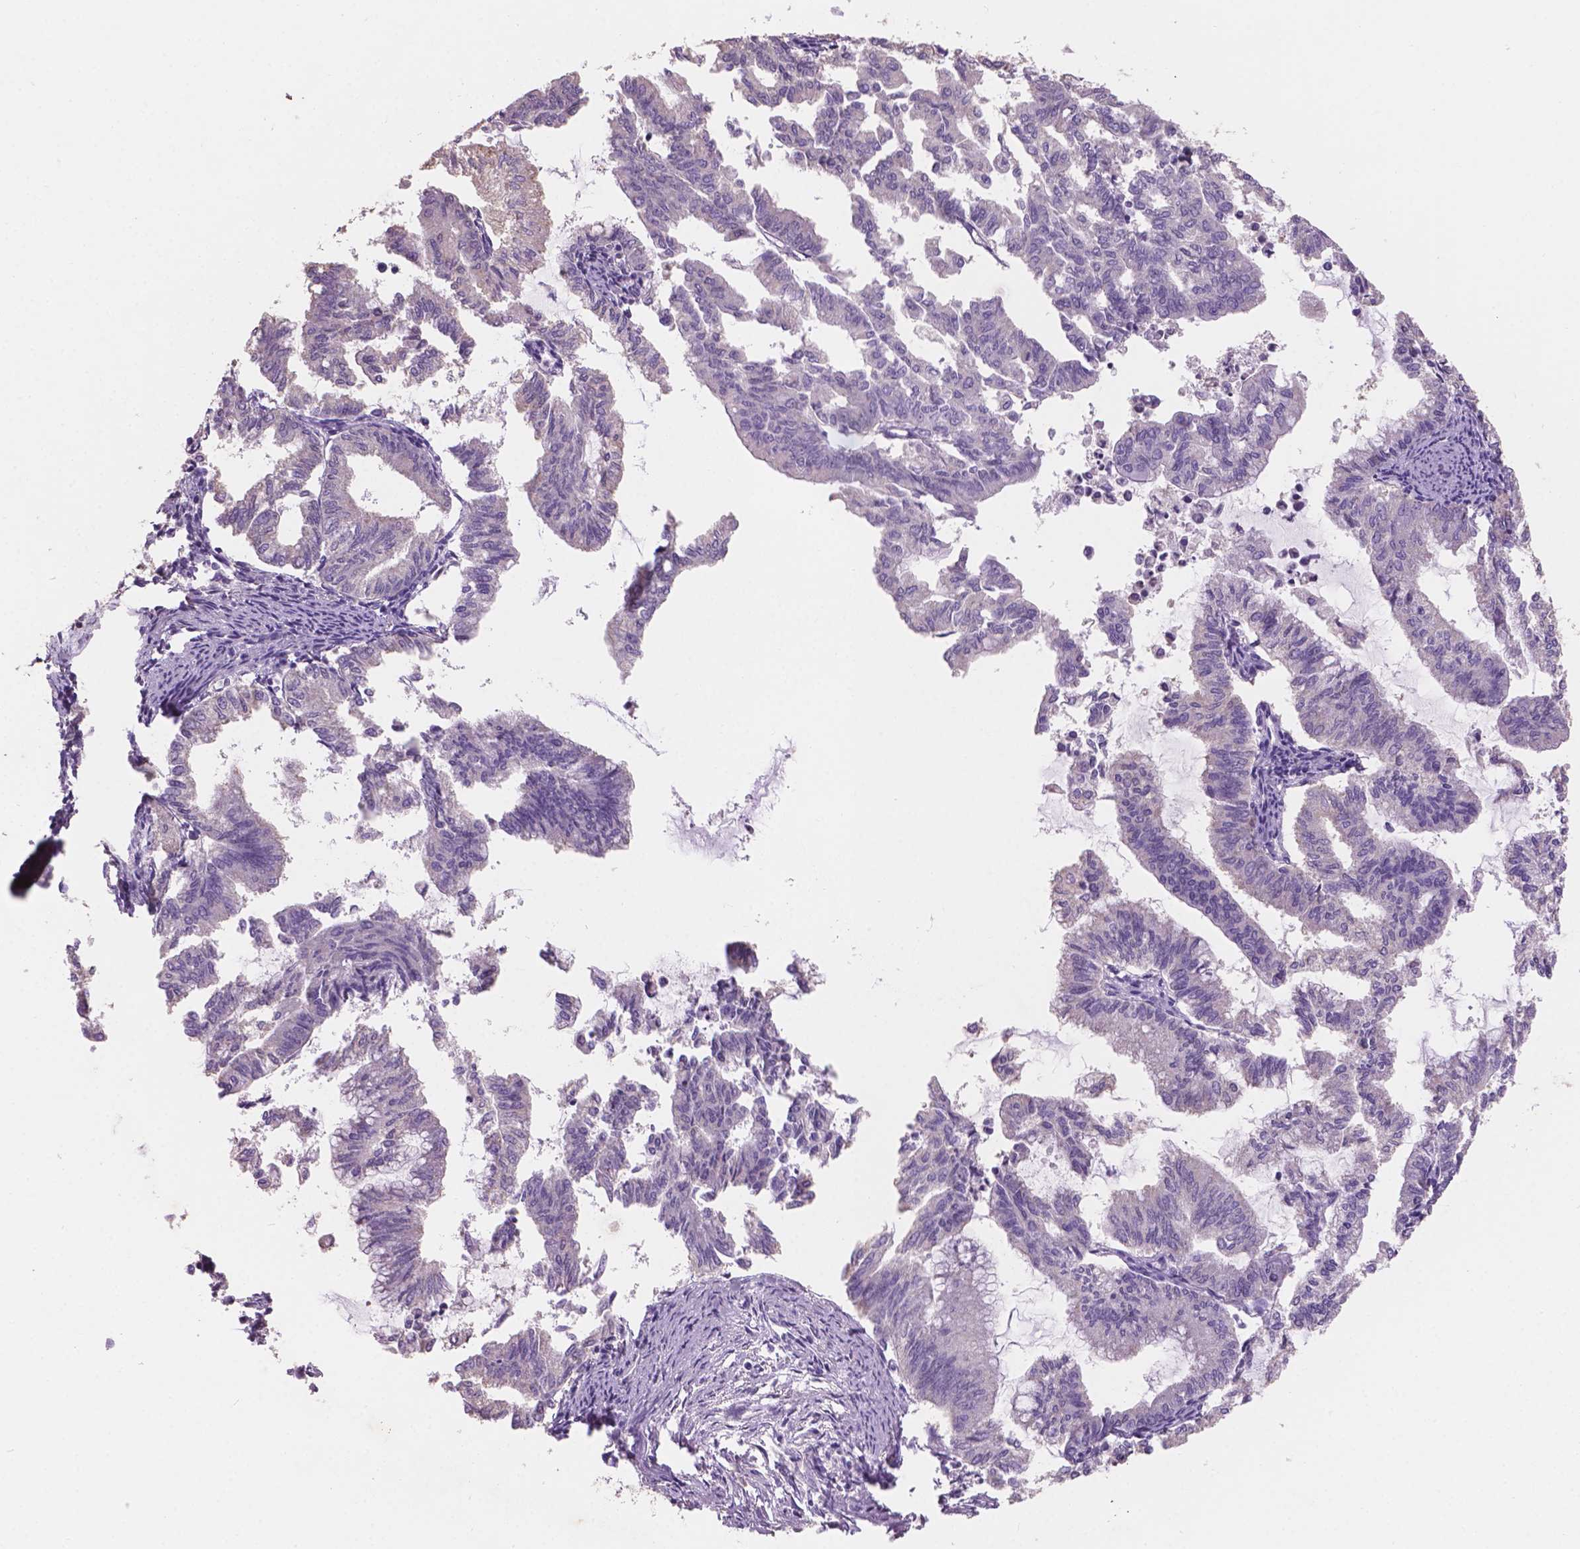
{"staining": {"intensity": "negative", "quantity": "none", "location": "none"}, "tissue": "endometrial cancer", "cell_type": "Tumor cells", "image_type": "cancer", "snomed": [{"axis": "morphology", "description": "Adenocarcinoma, NOS"}, {"axis": "topography", "description": "Endometrium"}], "caption": "Tumor cells are negative for brown protein staining in endometrial cancer (adenocarcinoma).", "gene": "SBSN", "patient": {"sex": "female", "age": 79}}